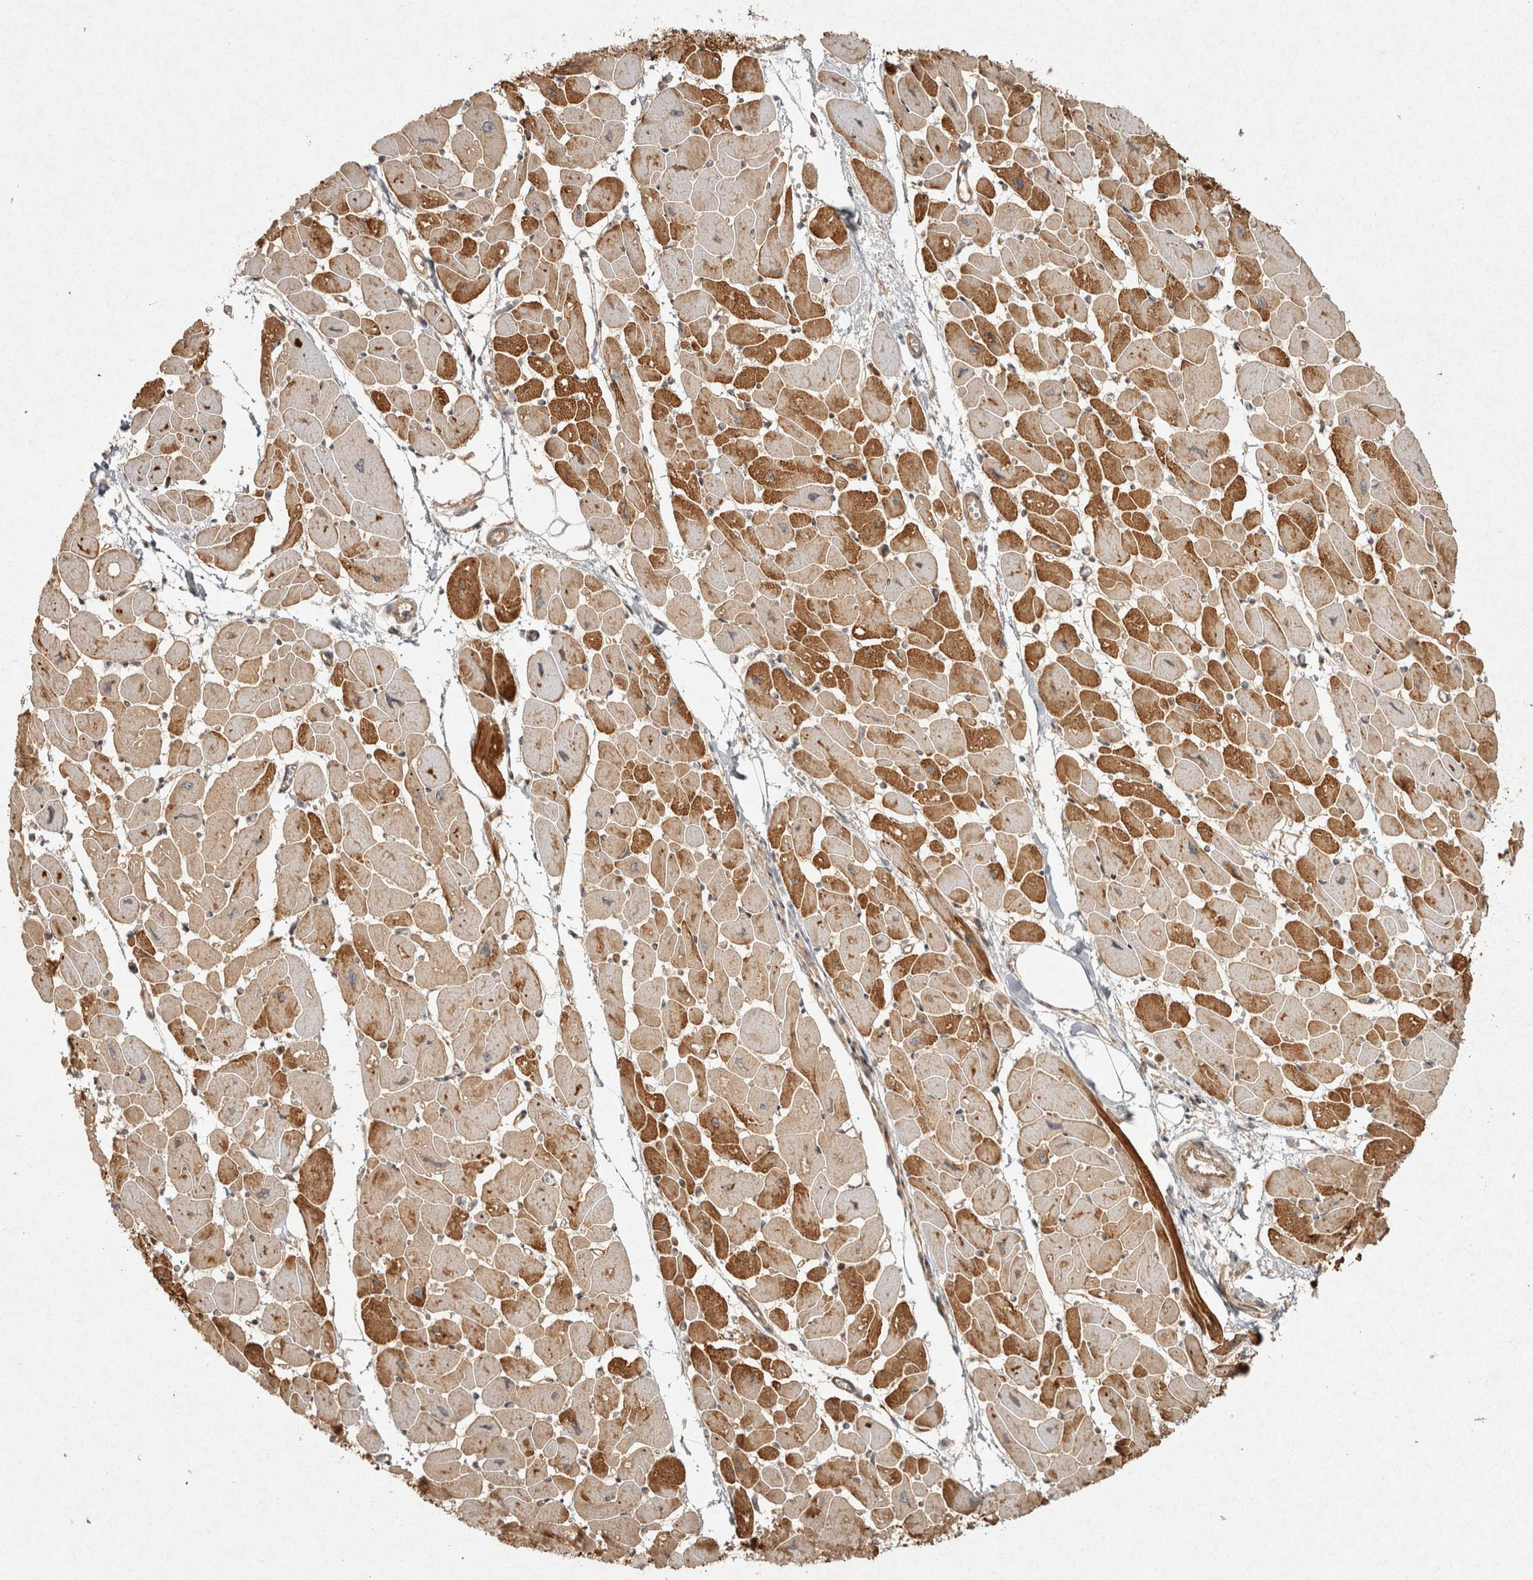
{"staining": {"intensity": "moderate", "quantity": ">75%", "location": "cytoplasmic/membranous"}, "tissue": "heart muscle", "cell_type": "Cardiomyocytes", "image_type": "normal", "snomed": [{"axis": "morphology", "description": "Normal tissue, NOS"}, {"axis": "topography", "description": "Heart"}], "caption": "Immunohistochemistry (IHC) staining of unremarkable heart muscle, which displays medium levels of moderate cytoplasmic/membranous positivity in approximately >75% of cardiomyocytes indicating moderate cytoplasmic/membranous protein expression. The staining was performed using DAB (3,3'-diaminobenzidine) (brown) for protein detection and nuclei were counterstained in hematoxylin (blue).", "gene": "CAMSAP2", "patient": {"sex": "female", "age": 54}}